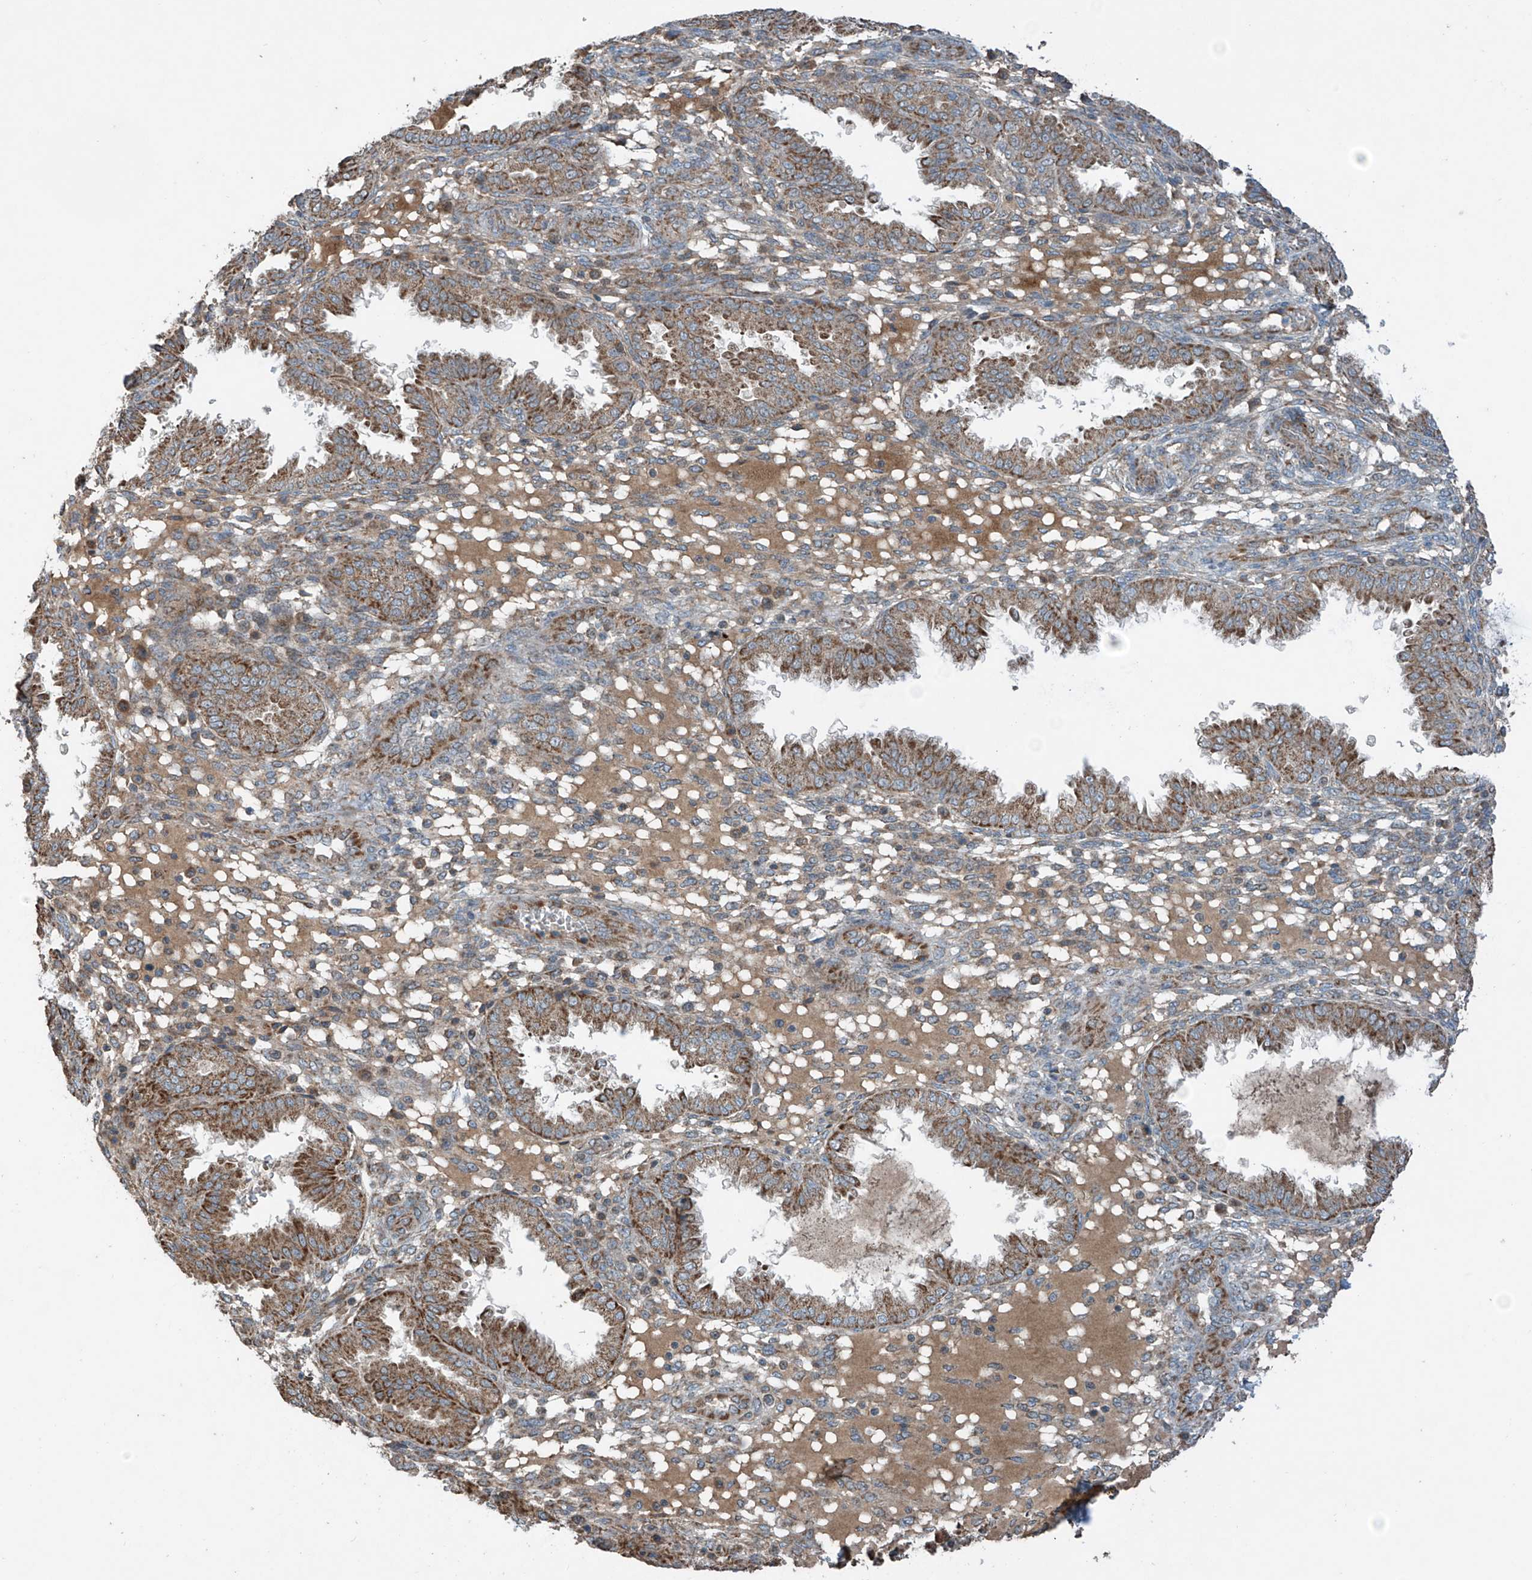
{"staining": {"intensity": "weak", "quantity": "25%-75%", "location": "cytoplasmic/membranous"}, "tissue": "endometrium", "cell_type": "Cells in endometrial stroma", "image_type": "normal", "snomed": [{"axis": "morphology", "description": "Normal tissue, NOS"}, {"axis": "topography", "description": "Endometrium"}], "caption": "A histopathology image of endometrium stained for a protein reveals weak cytoplasmic/membranous brown staining in cells in endometrial stroma.", "gene": "SAMD3", "patient": {"sex": "female", "age": 33}}